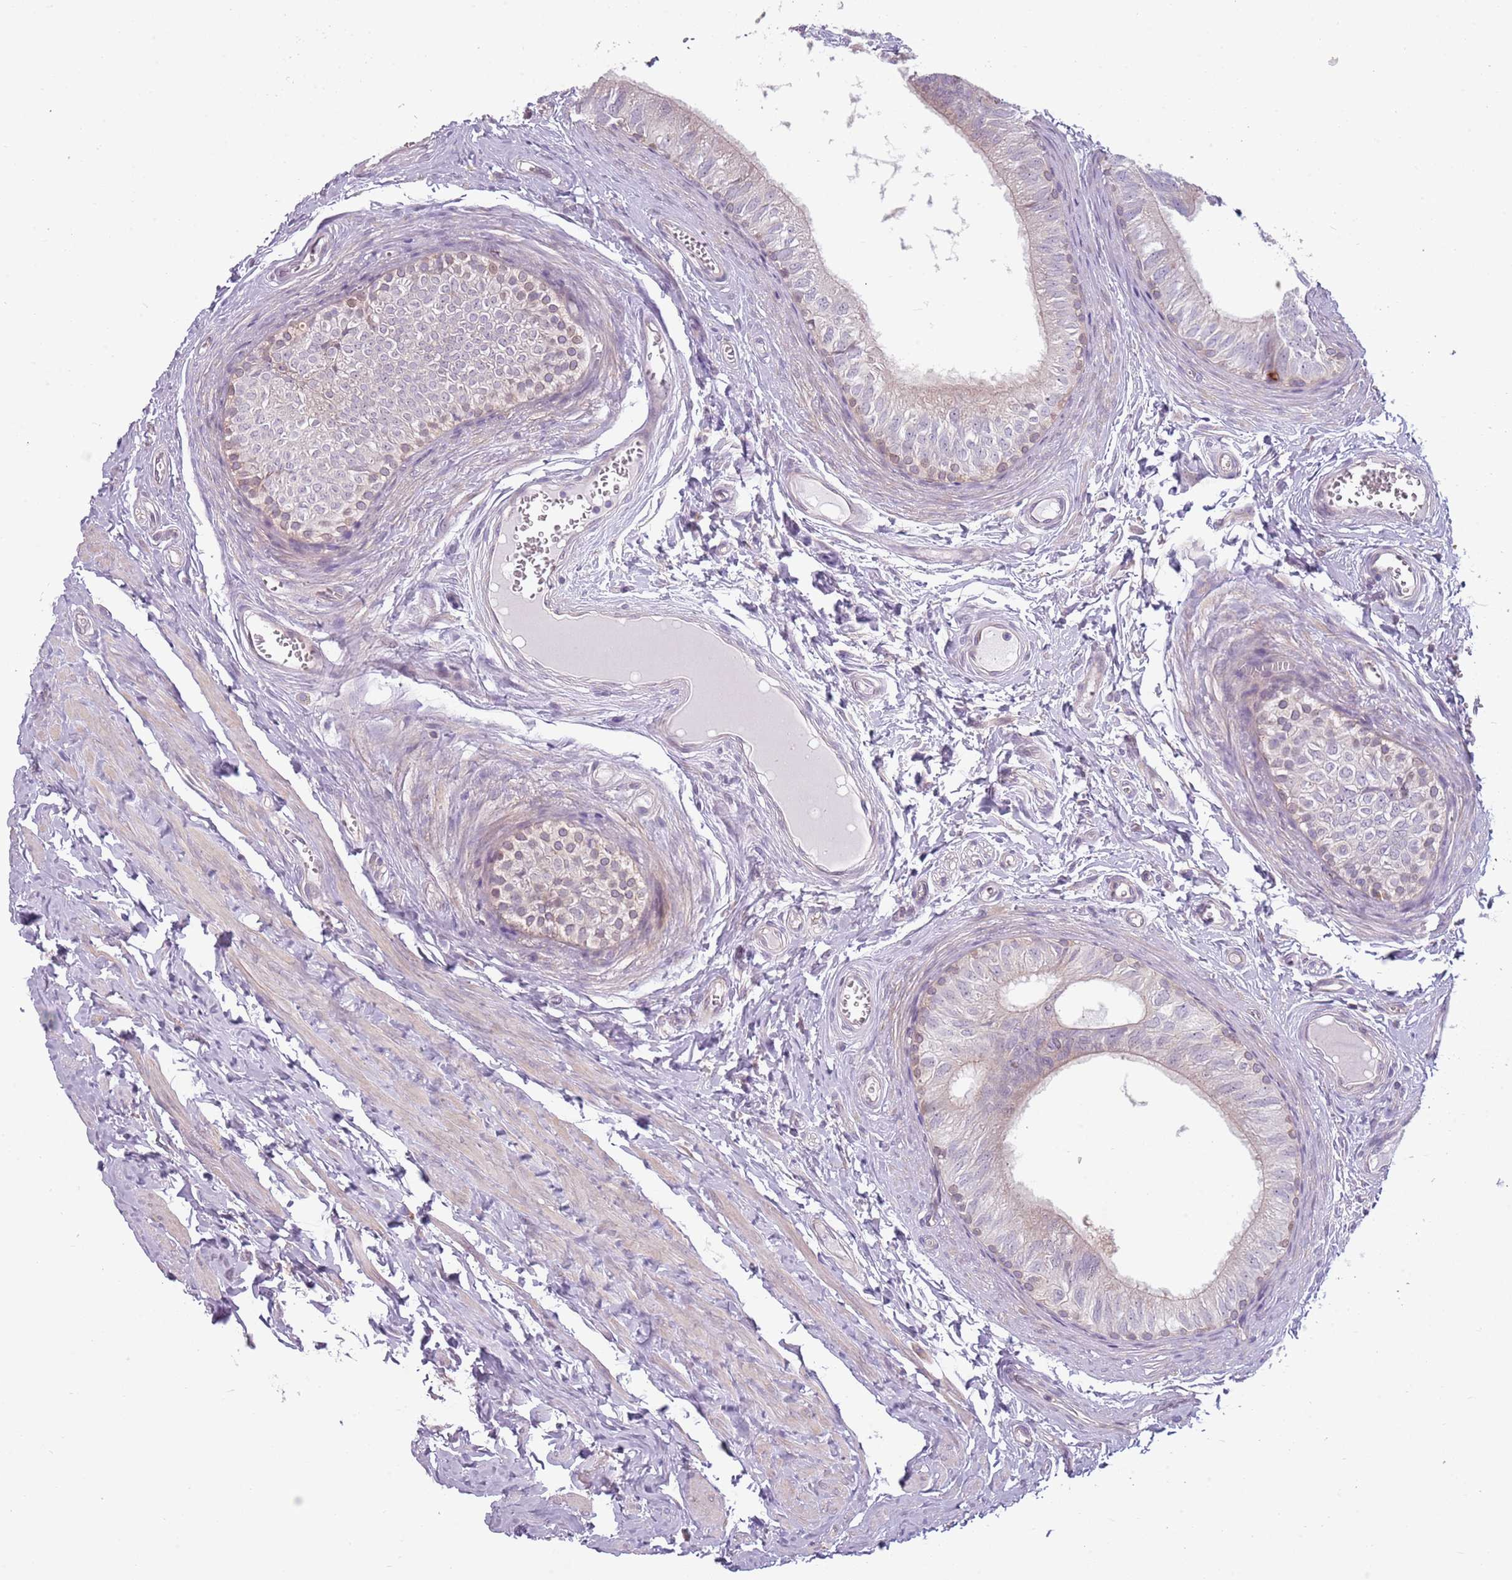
{"staining": {"intensity": "weak", "quantity": "<25%", "location": "cytoplasmic/membranous"}, "tissue": "epididymis", "cell_type": "Glandular cells", "image_type": "normal", "snomed": [{"axis": "morphology", "description": "Normal tissue, NOS"}, {"axis": "topography", "description": "Epididymis"}], "caption": "The histopathology image shows no significant staining in glandular cells of epididymis.", "gene": "SPAG4", "patient": {"sex": "male", "age": 42}}